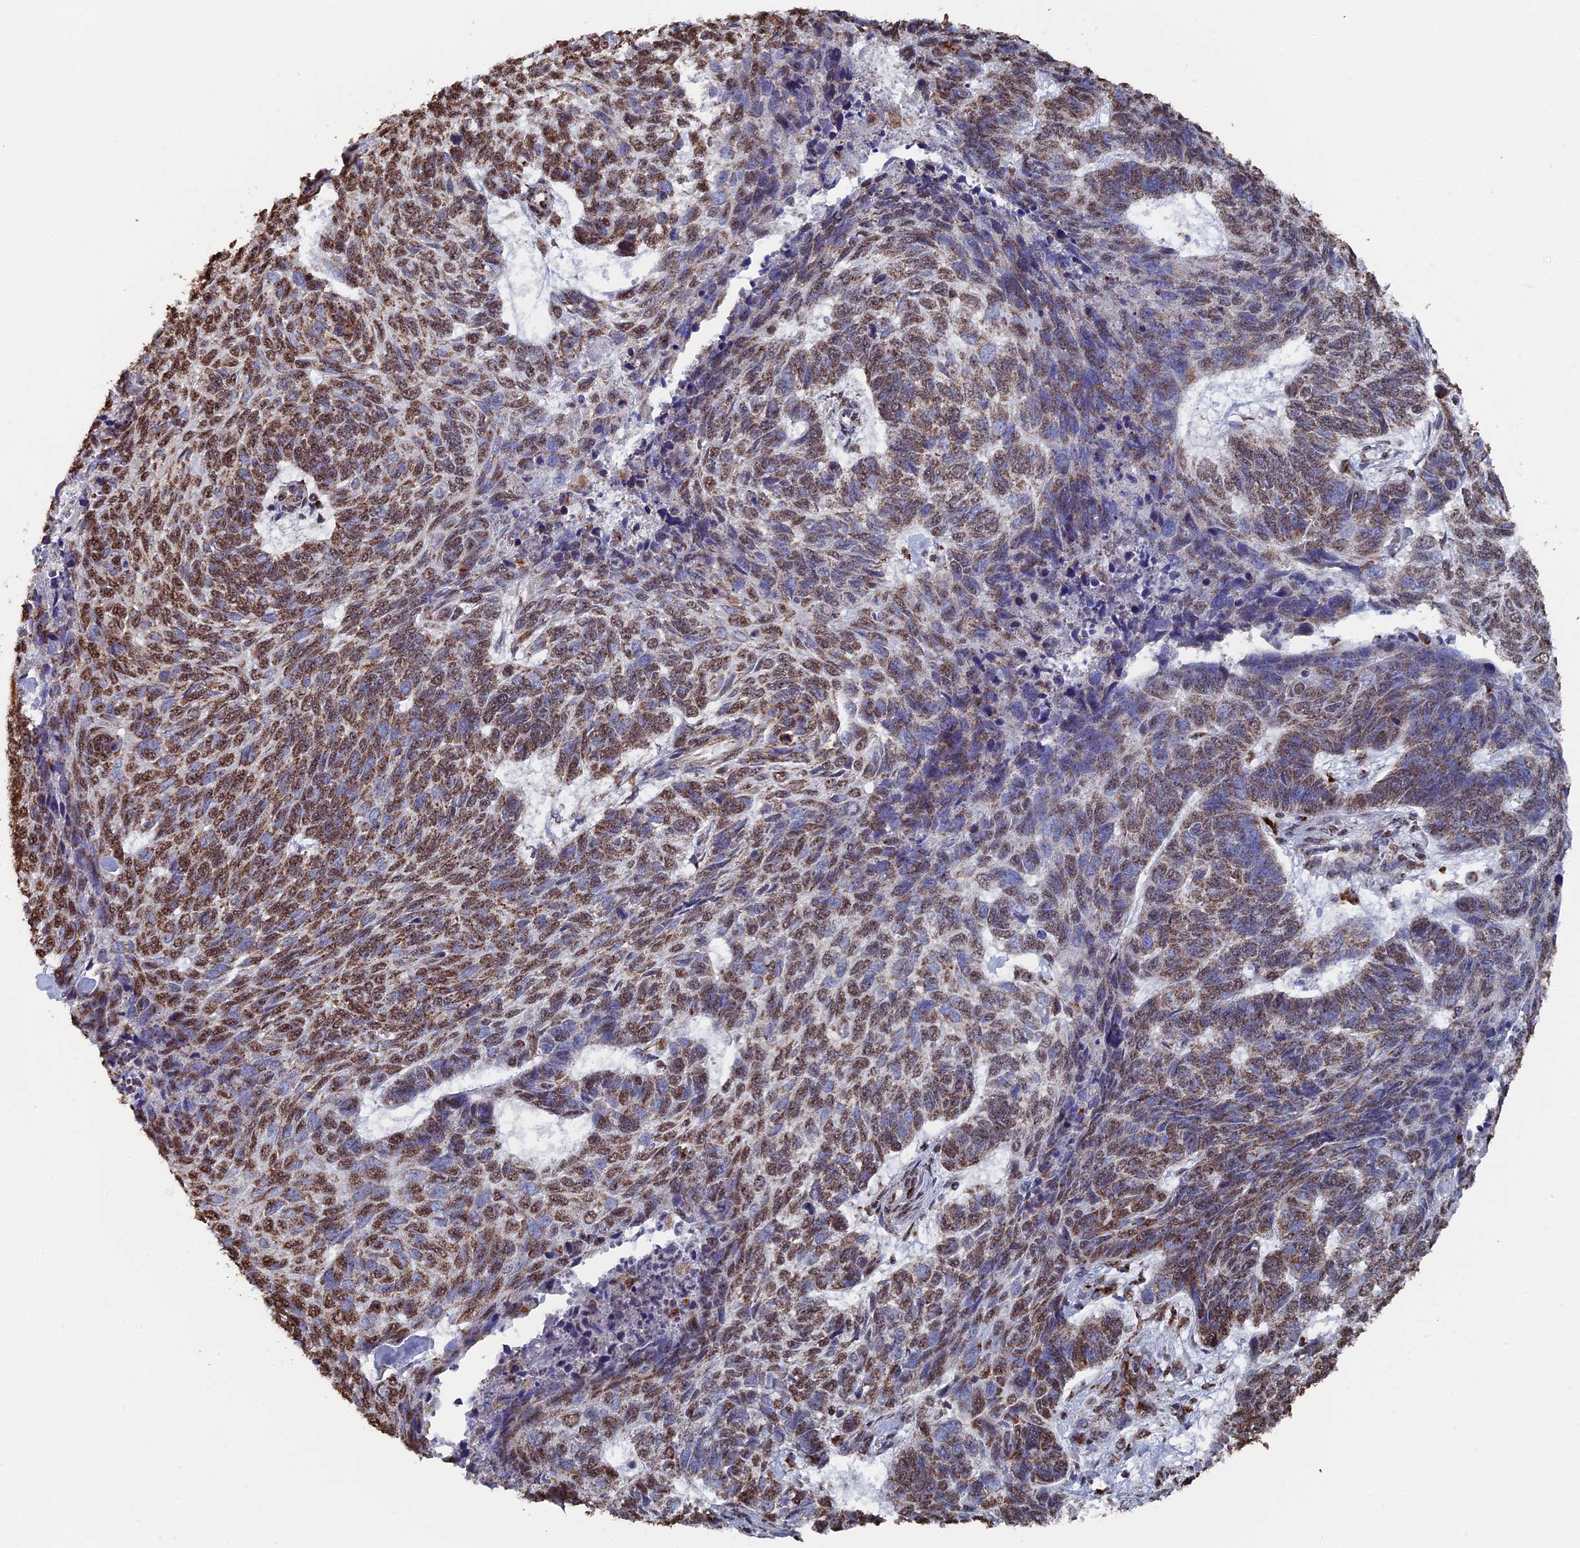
{"staining": {"intensity": "moderate", "quantity": ">75%", "location": "cytoplasmic/membranous"}, "tissue": "skin cancer", "cell_type": "Tumor cells", "image_type": "cancer", "snomed": [{"axis": "morphology", "description": "Basal cell carcinoma"}, {"axis": "topography", "description": "Skin"}], "caption": "Immunohistochemistry histopathology image of neoplastic tissue: human skin basal cell carcinoma stained using immunohistochemistry shows medium levels of moderate protein expression localized specifically in the cytoplasmic/membranous of tumor cells, appearing as a cytoplasmic/membranous brown color.", "gene": "SMG9", "patient": {"sex": "female", "age": 65}}